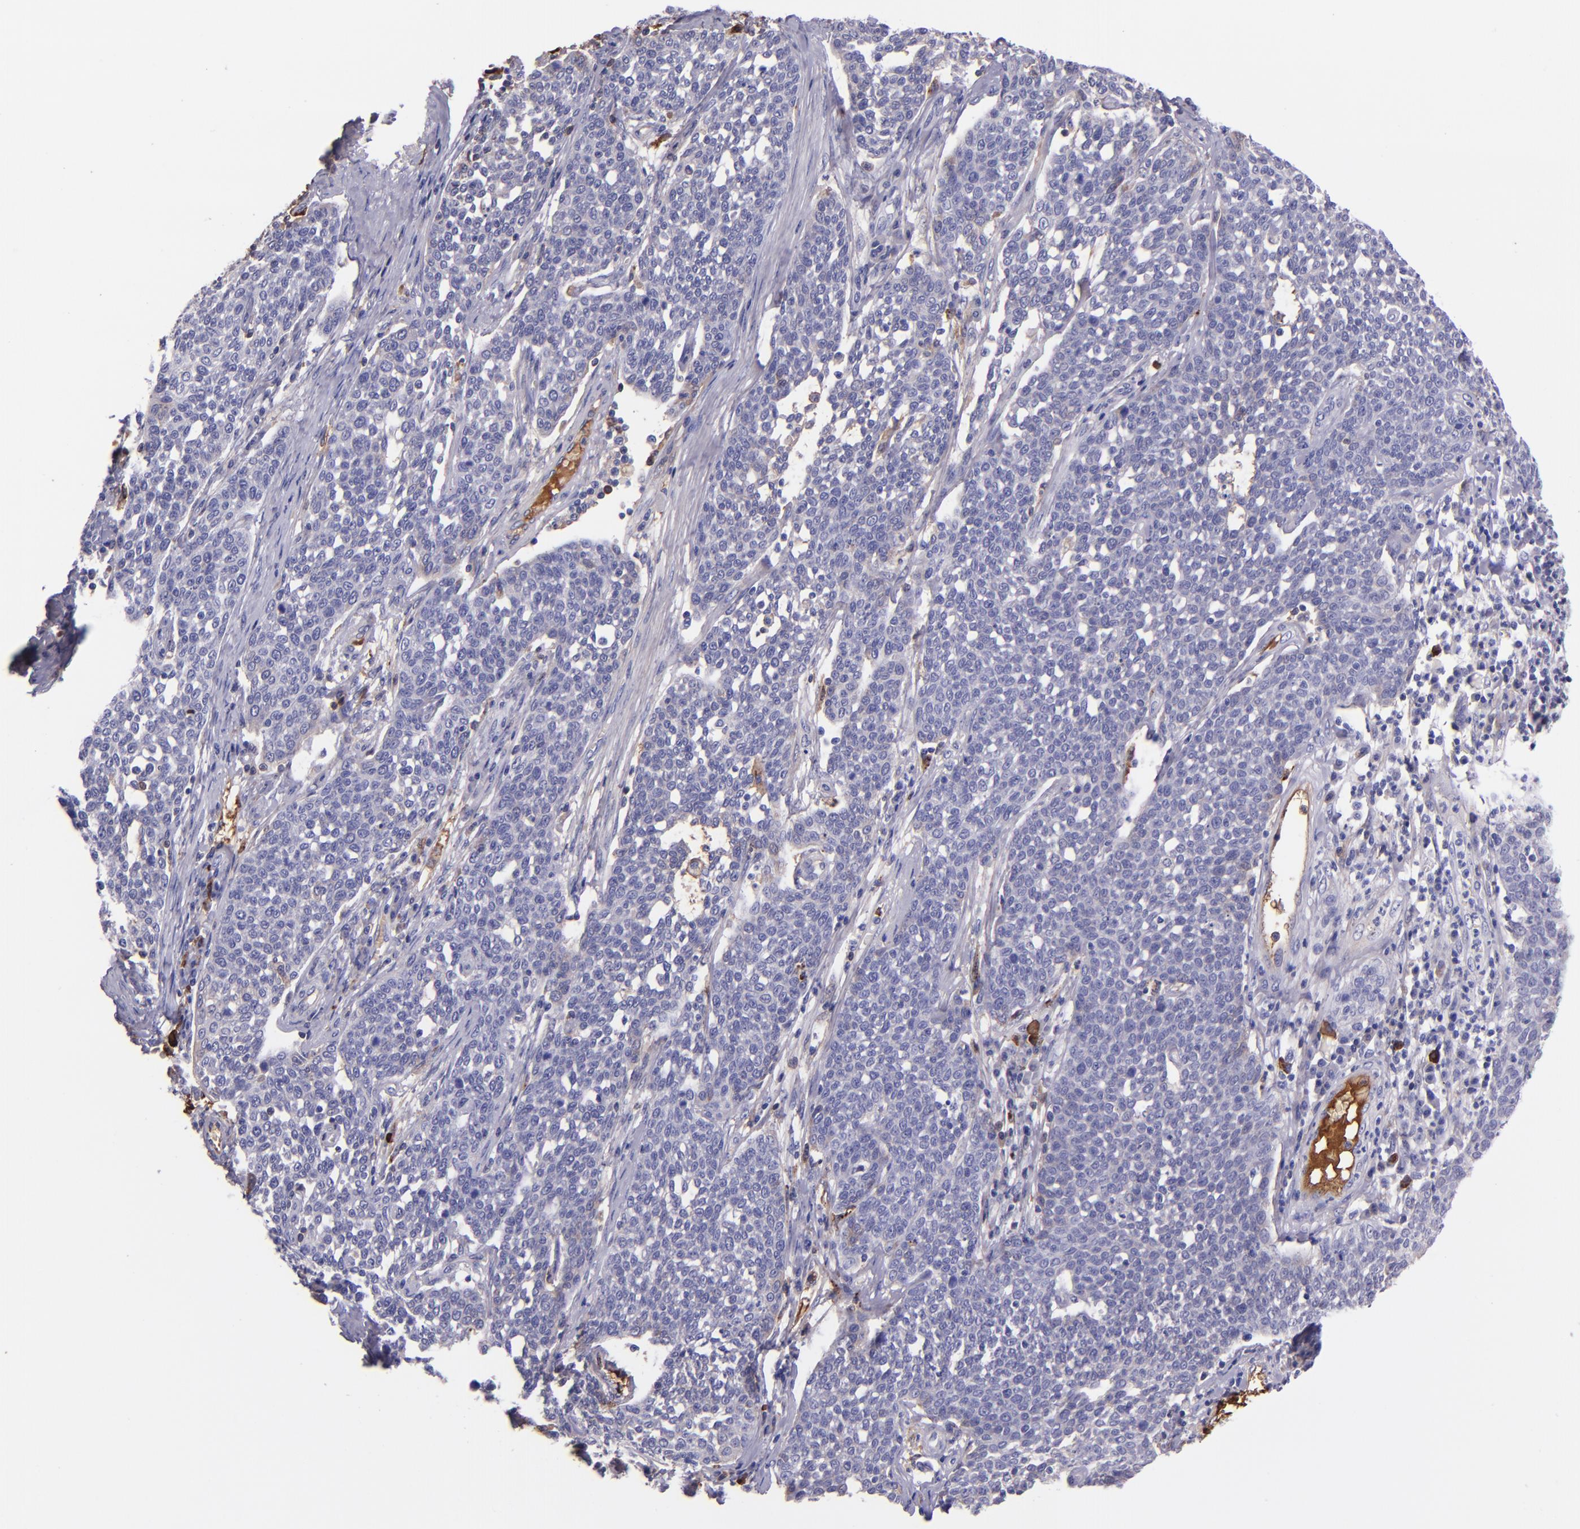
{"staining": {"intensity": "negative", "quantity": "none", "location": "none"}, "tissue": "cervical cancer", "cell_type": "Tumor cells", "image_type": "cancer", "snomed": [{"axis": "morphology", "description": "Squamous cell carcinoma, NOS"}, {"axis": "topography", "description": "Cervix"}], "caption": "IHC micrograph of neoplastic tissue: human squamous cell carcinoma (cervical) stained with DAB reveals no significant protein expression in tumor cells. The staining was performed using DAB to visualize the protein expression in brown, while the nuclei were stained in blue with hematoxylin (Magnification: 20x).", "gene": "KNG1", "patient": {"sex": "female", "age": 34}}